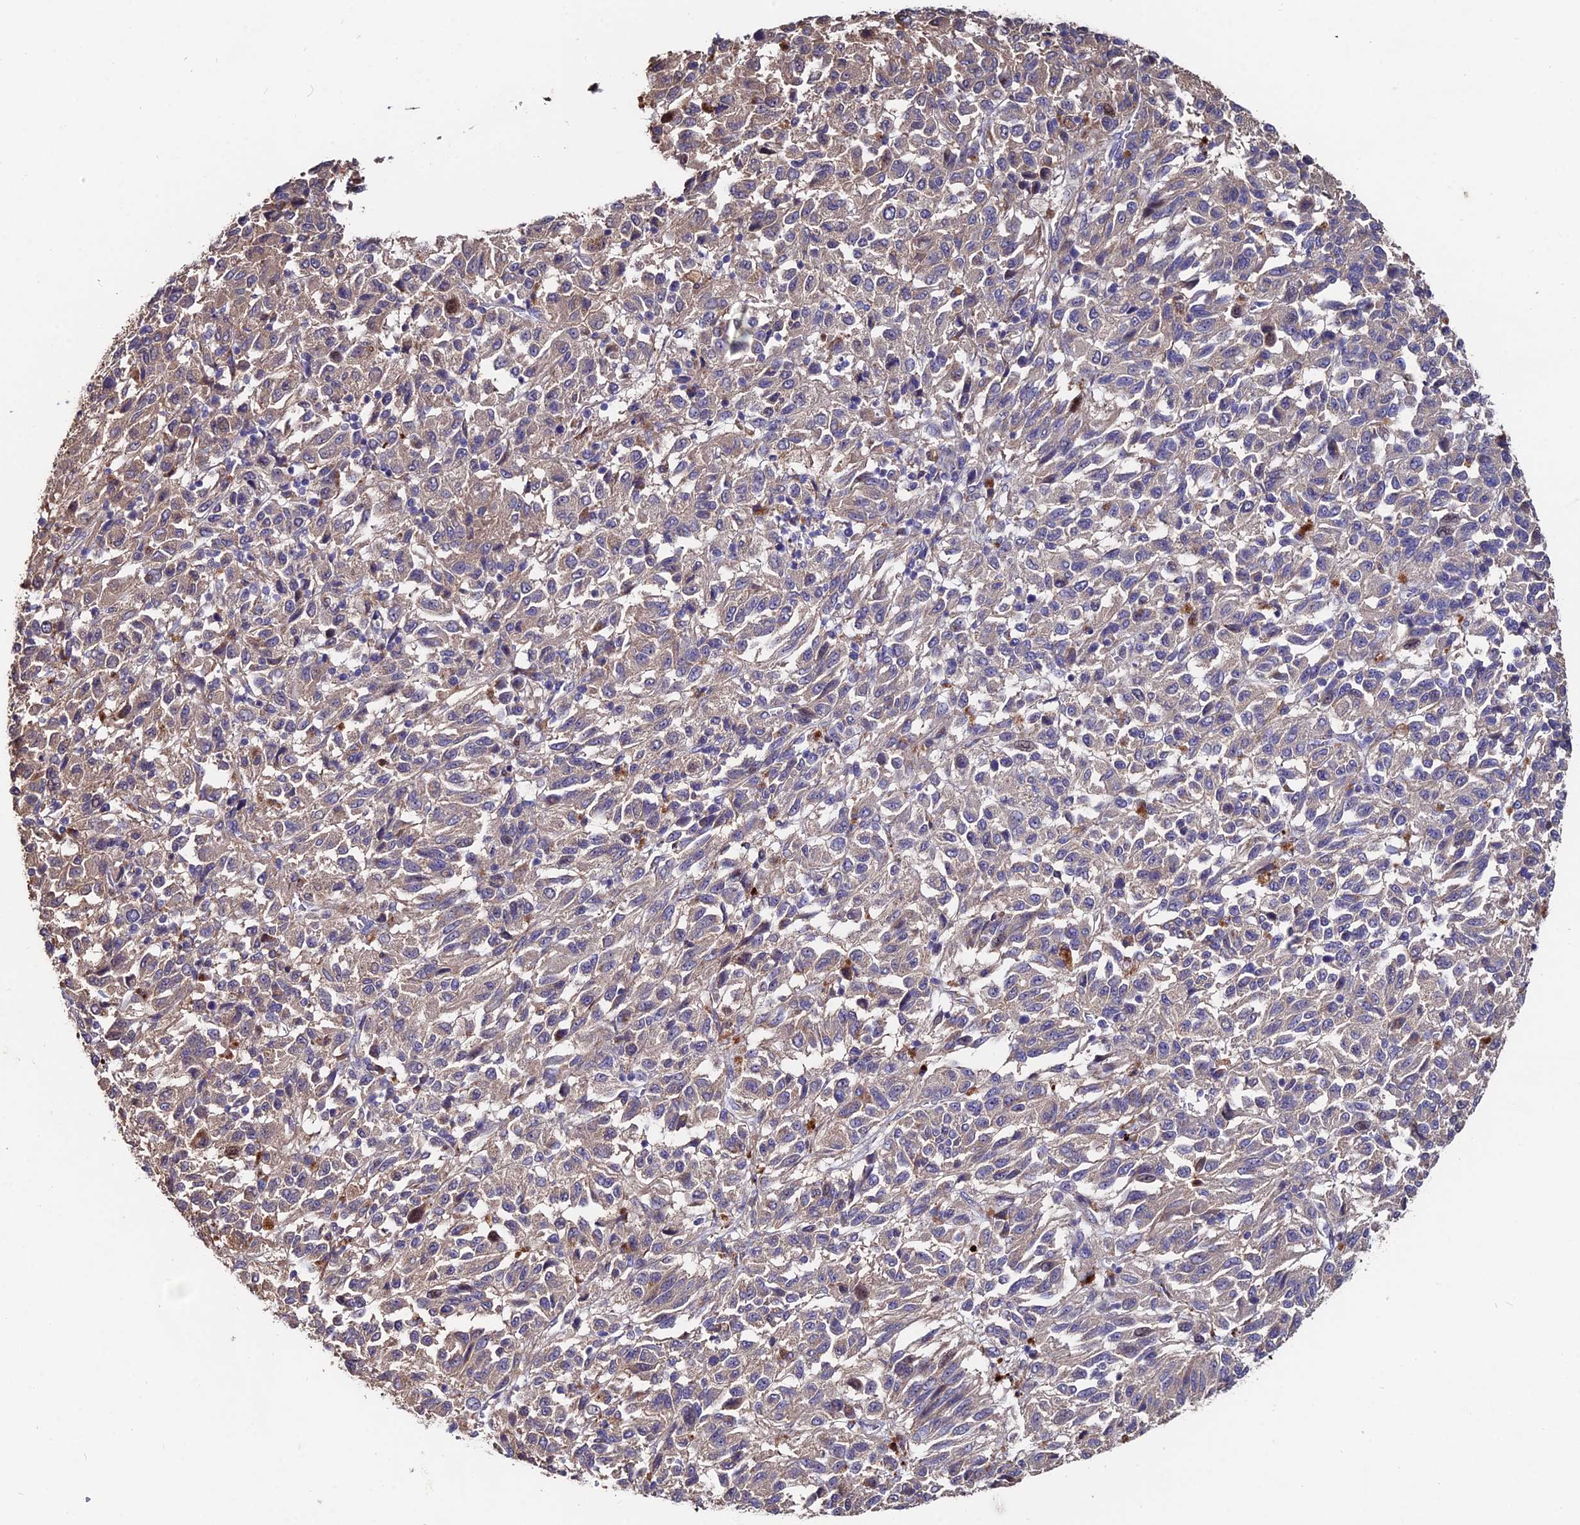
{"staining": {"intensity": "weak", "quantity": "25%-75%", "location": "cytoplasmic/membranous"}, "tissue": "melanoma", "cell_type": "Tumor cells", "image_type": "cancer", "snomed": [{"axis": "morphology", "description": "Malignant melanoma, Metastatic site"}, {"axis": "topography", "description": "Lung"}], "caption": "Approximately 25%-75% of tumor cells in human melanoma display weak cytoplasmic/membranous protein positivity as visualized by brown immunohistochemical staining.", "gene": "ACTR5", "patient": {"sex": "male", "age": 64}}